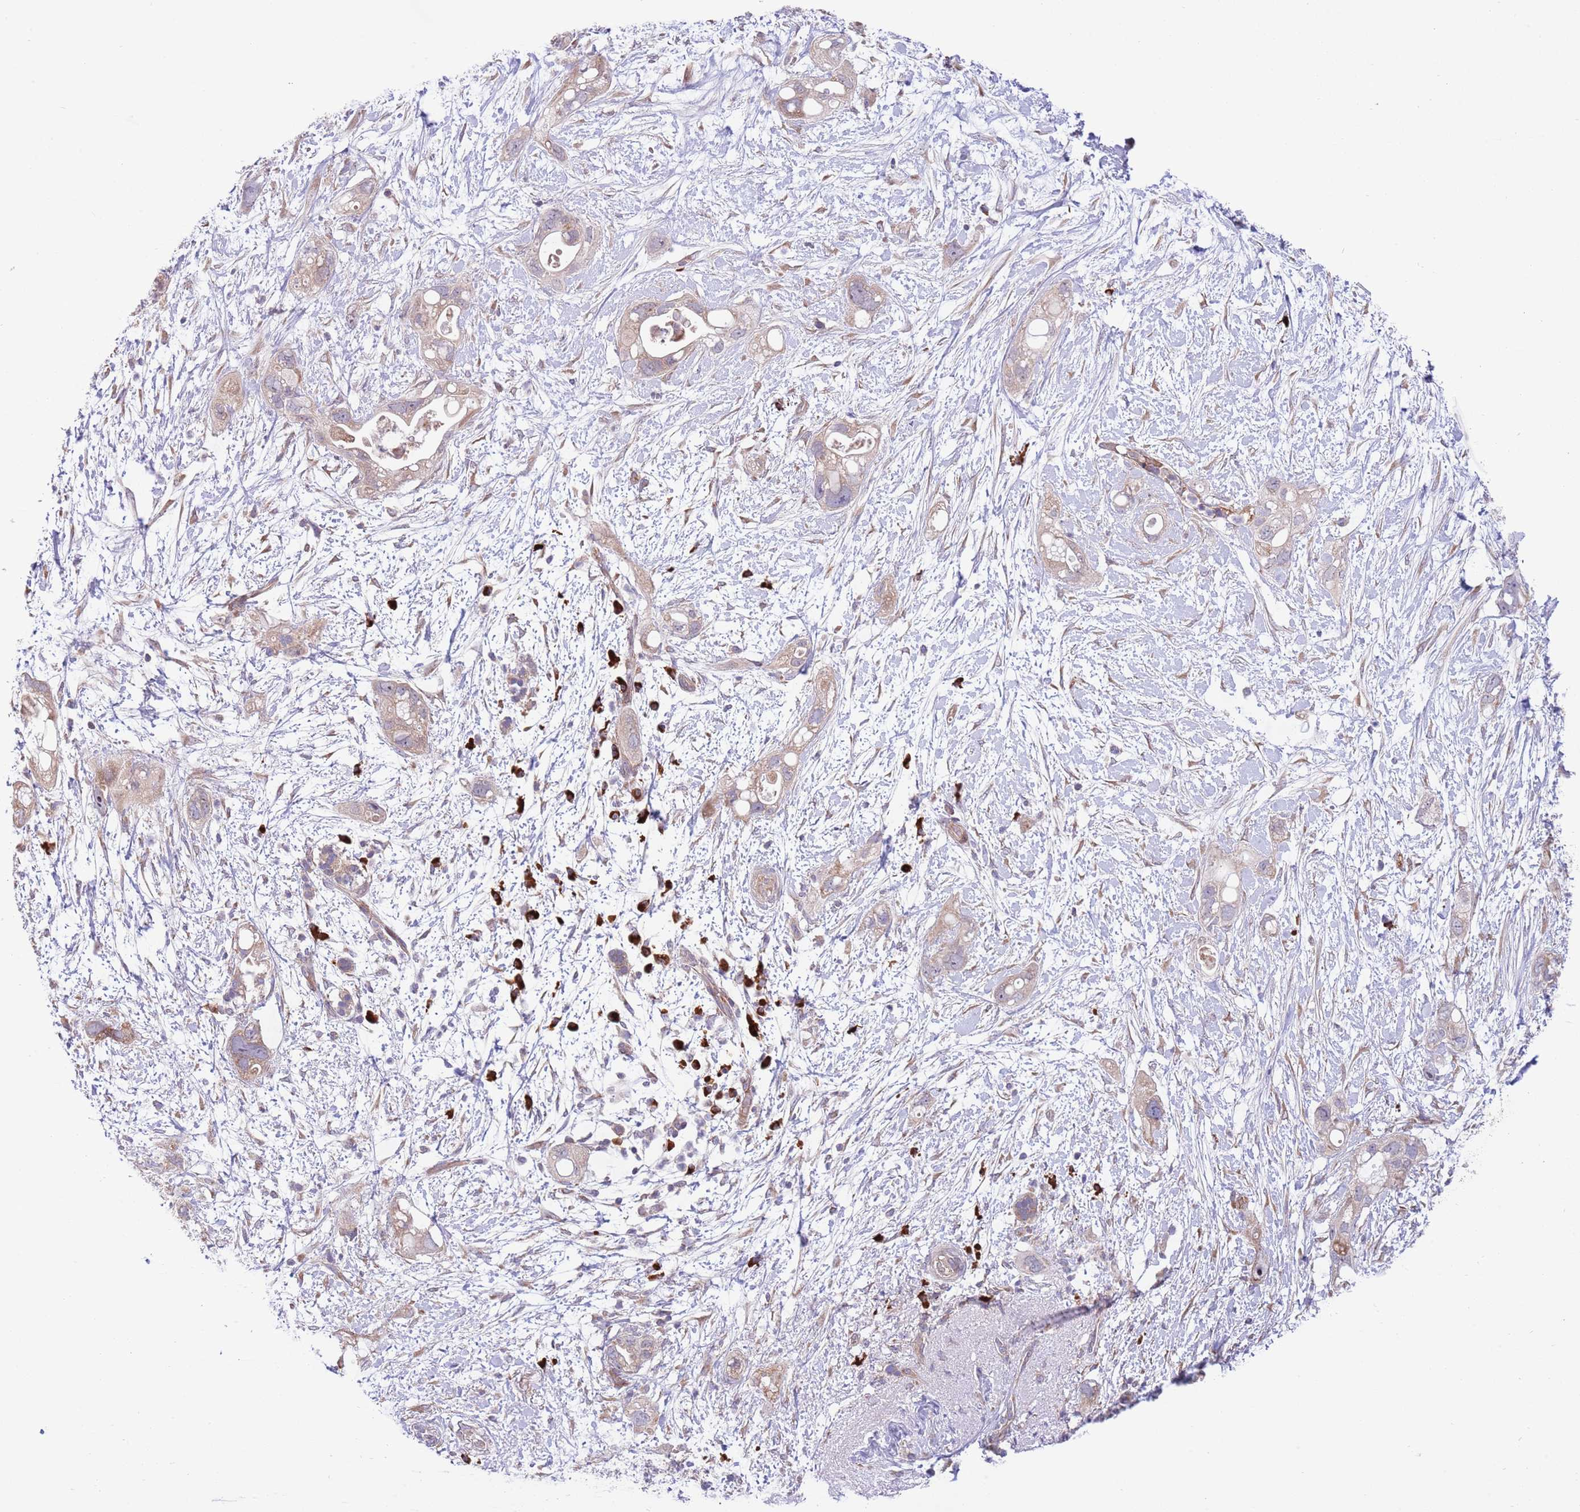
{"staining": {"intensity": "weak", "quantity": ">75%", "location": "cytoplasmic/membranous"}, "tissue": "pancreatic cancer", "cell_type": "Tumor cells", "image_type": "cancer", "snomed": [{"axis": "morphology", "description": "Adenocarcinoma, NOS"}, {"axis": "topography", "description": "Pancreas"}], "caption": "Protein expression analysis of human pancreatic cancer (adenocarcinoma) reveals weak cytoplasmic/membranous expression in about >75% of tumor cells. (Stains: DAB (3,3'-diaminobenzidine) in brown, nuclei in blue, Microscopy: brightfield microscopy at high magnification).", "gene": "DAND5", "patient": {"sex": "female", "age": 72}}